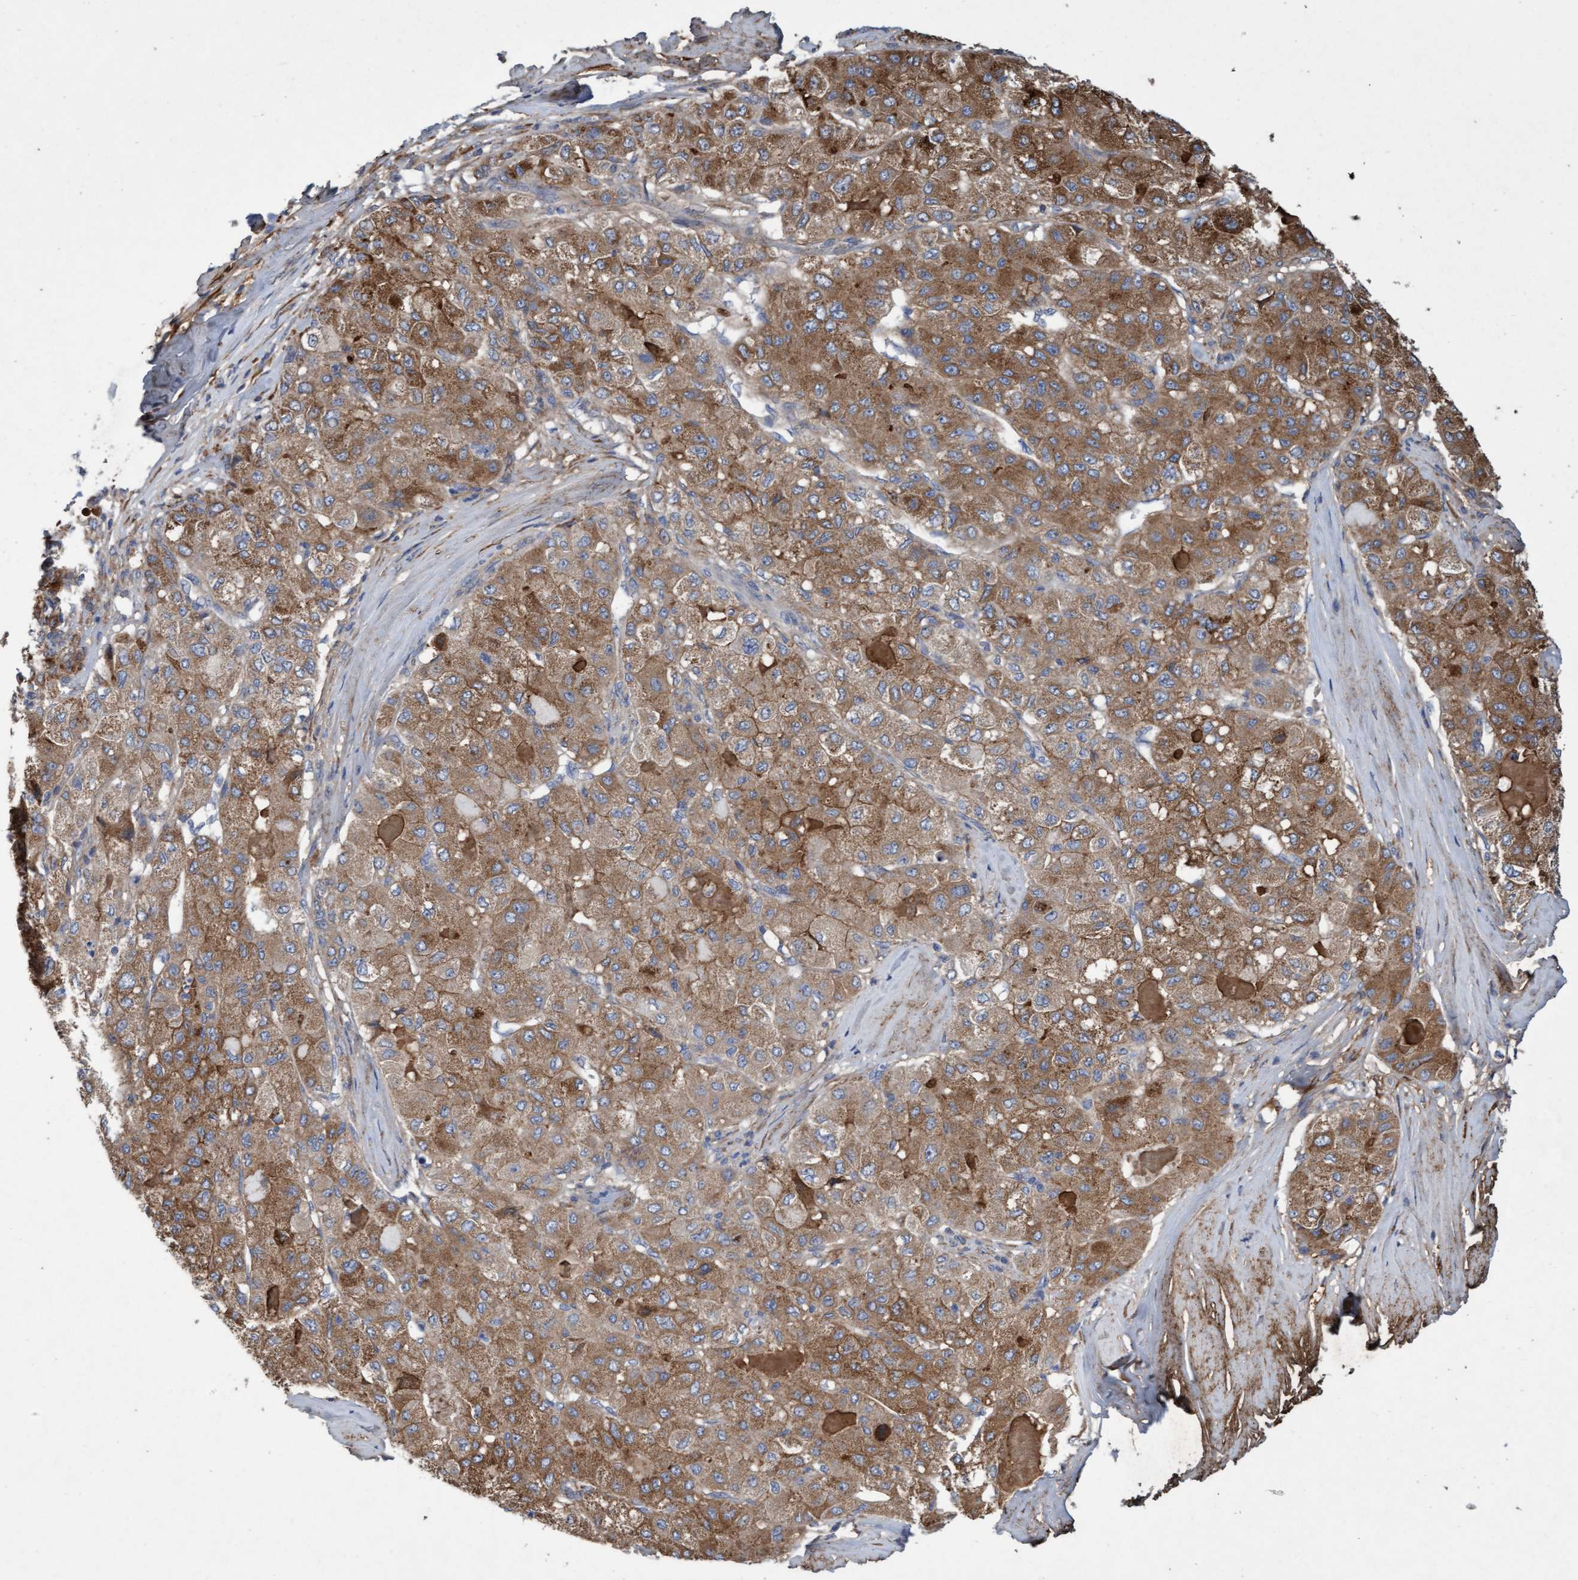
{"staining": {"intensity": "moderate", "quantity": ">75%", "location": "cytoplasmic/membranous"}, "tissue": "liver cancer", "cell_type": "Tumor cells", "image_type": "cancer", "snomed": [{"axis": "morphology", "description": "Carcinoma, Hepatocellular, NOS"}, {"axis": "topography", "description": "Liver"}], "caption": "Immunohistochemical staining of liver cancer (hepatocellular carcinoma) exhibits medium levels of moderate cytoplasmic/membranous protein expression in approximately >75% of tumor cells.", "gene": "DDHD2", "patient": {"sex": "male", "age": 80}}